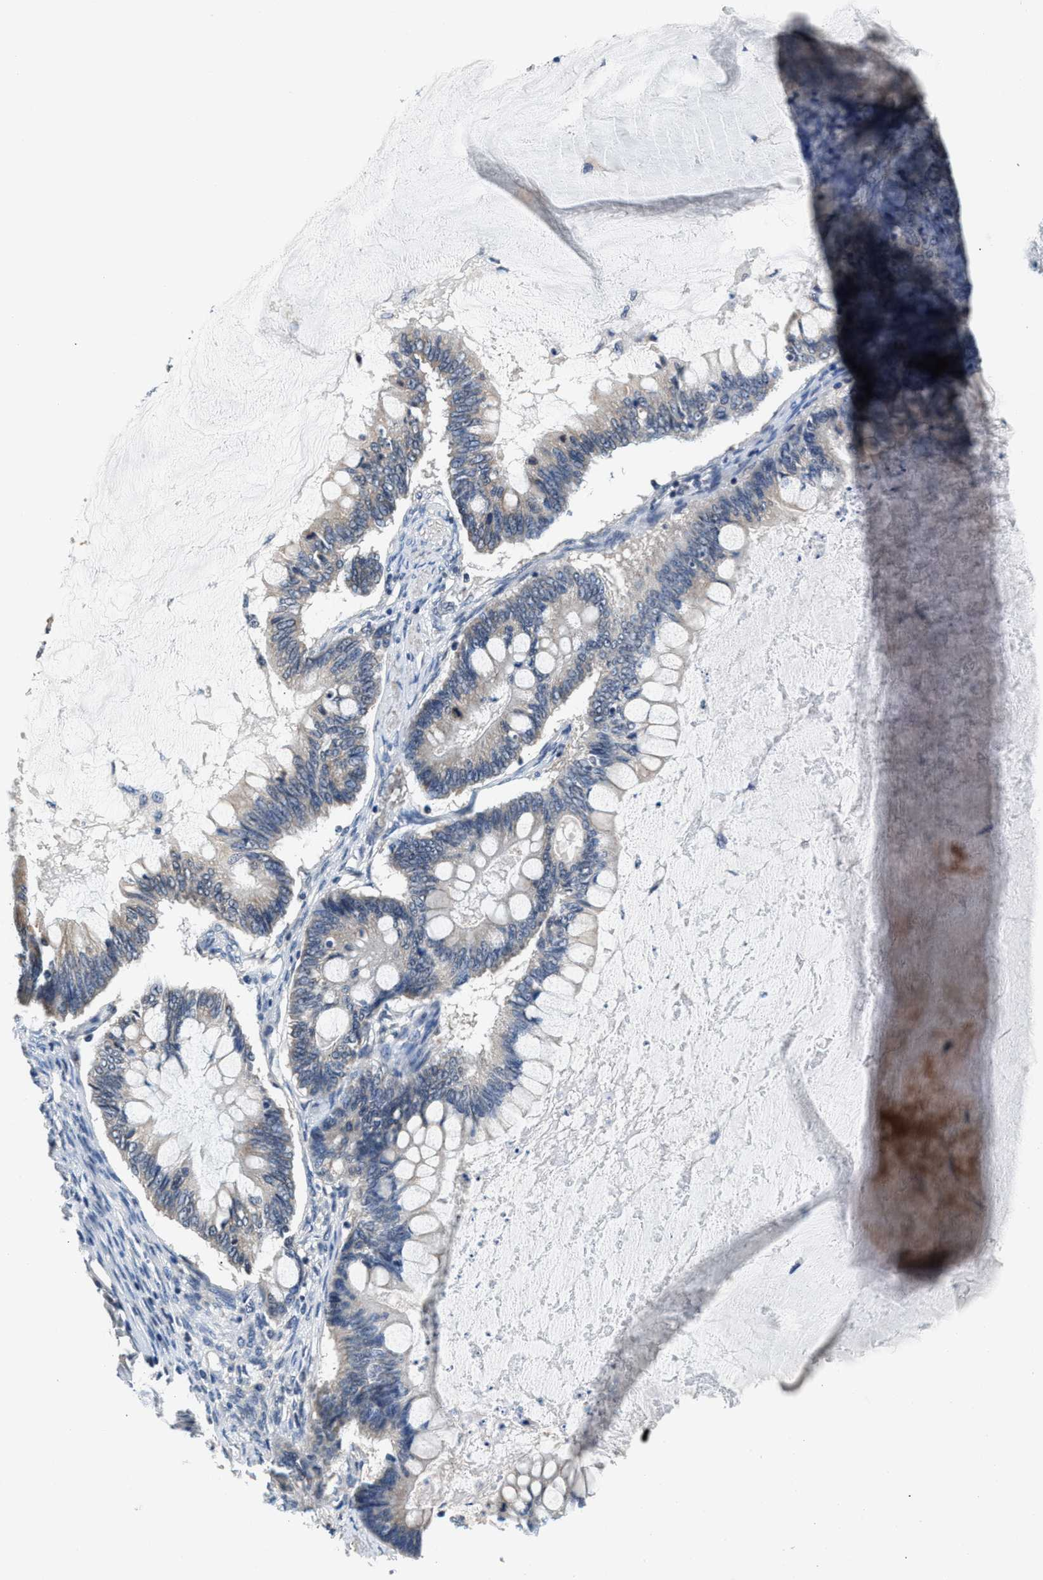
{"staining": {"intensity": "negative", "quantity": "none", "location": "none"}, "tissue": "ovarian cancer", "cell_type": "Tumor cells", "image_type": "cancer", "snomed": [{"axis": "morphology", "description": "Cystadenocarcinoma, mucinous, NOS"}, {"axis": "topography", "description": "Ovary"}], "caption": "Tumor cells show no significant positivity in ovarian cancer.", "gene": "MYH3", "patient": {"sex": "female", "age": 61}}